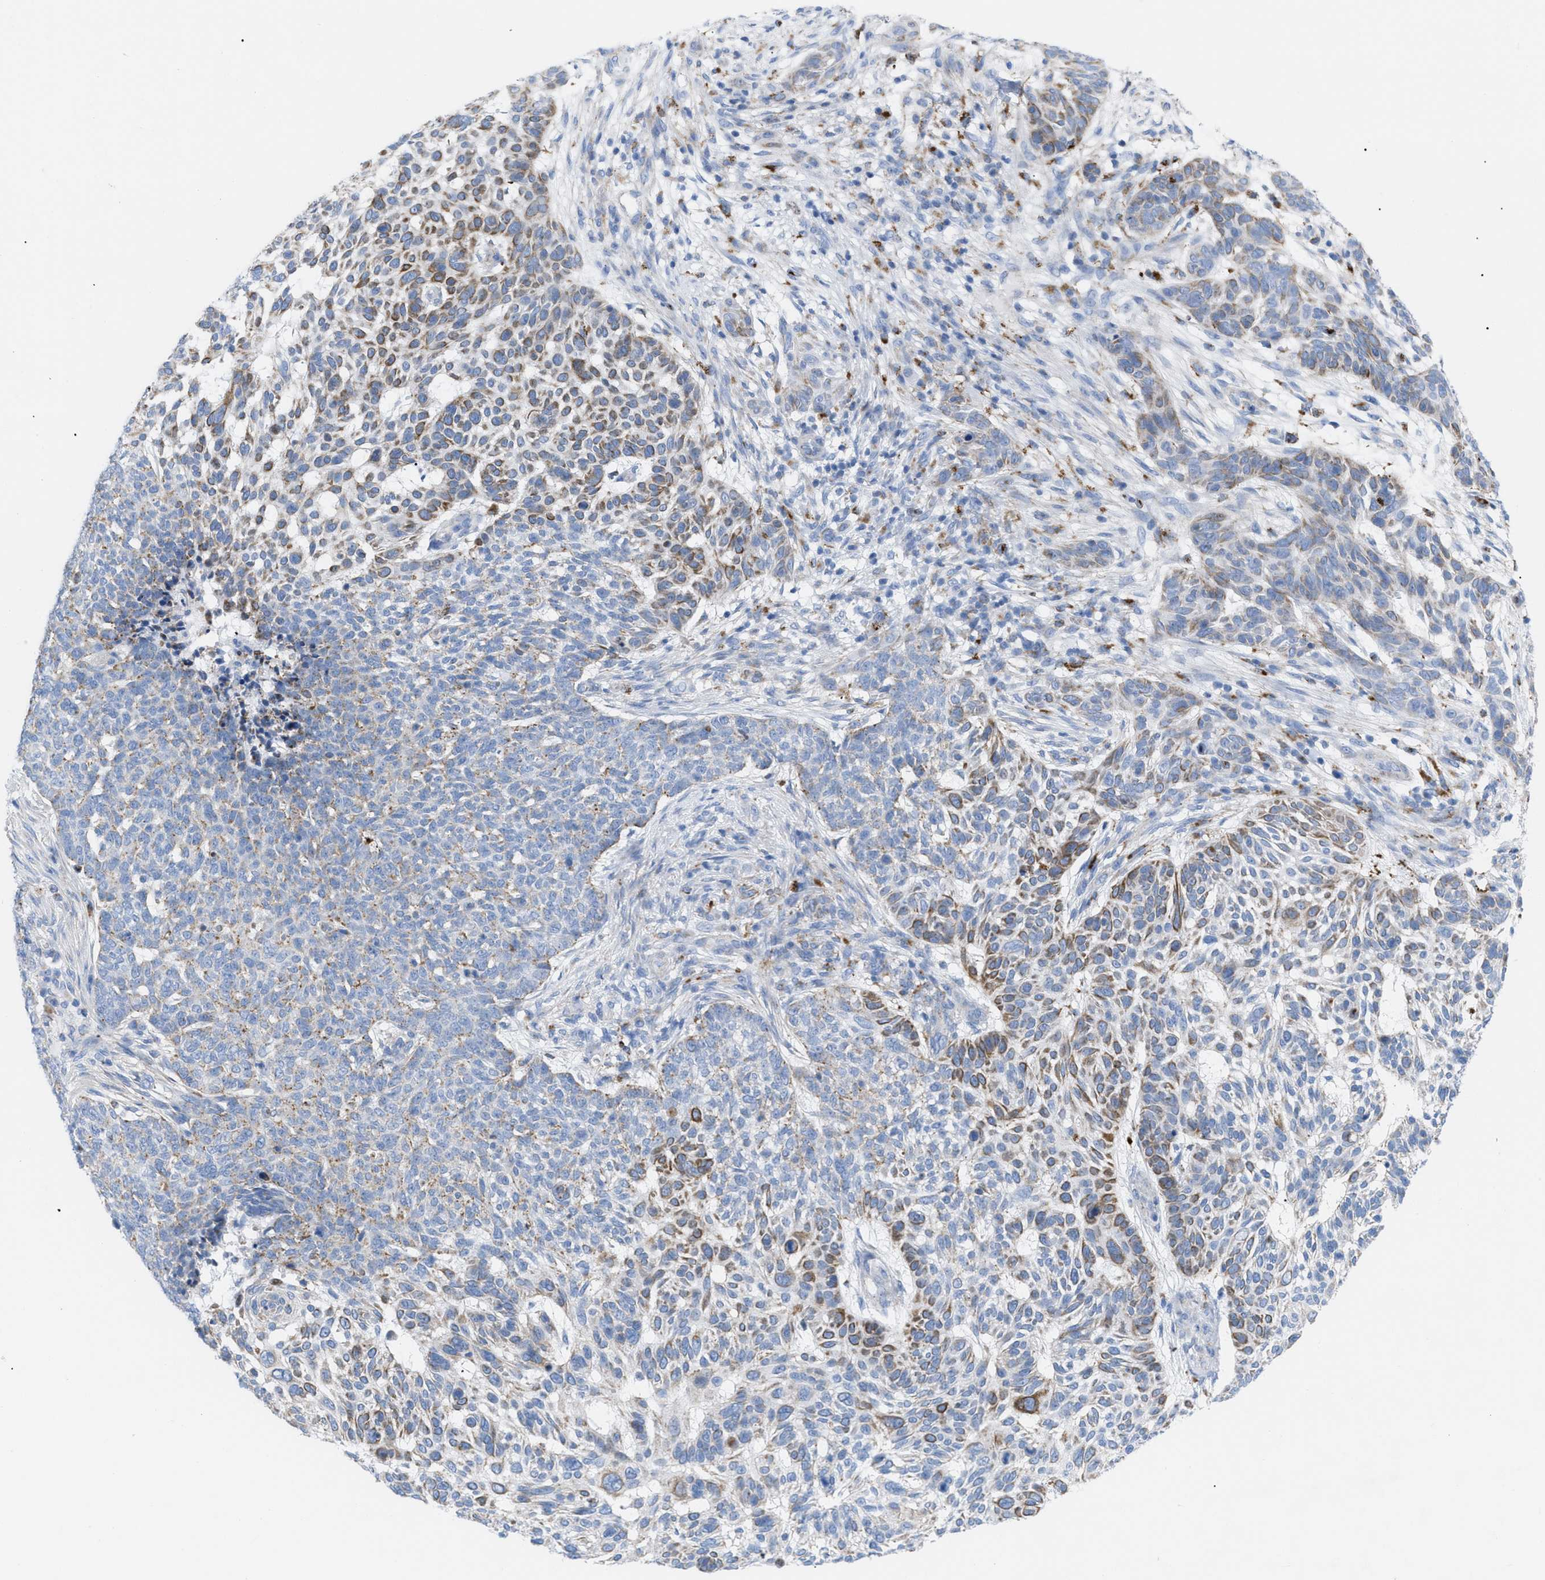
{"staining": {"intensity": "moderate", "quantity": "25%-75%", "location": "cytoplasmic/membranous"}, "tissue": "skin cancer", "cell_type": "Tumor cells", "image_type": "cancer", "snomed": [{"axis": "morphology", "description": "Basal cell carcinoma"}, {"axis": "topography", "description": "Skin"}], "caption": "This micrograph displays skin cancer (basal cell carcinoma) stained with IHC to label a protein in brown. The cytoplasmic/membranous of tumor cells show moderate positivity for the protein. Nuclei are counter-stained blue.", "gene": "DRAM2", "patient": {"sex": "male", "age": 85}}